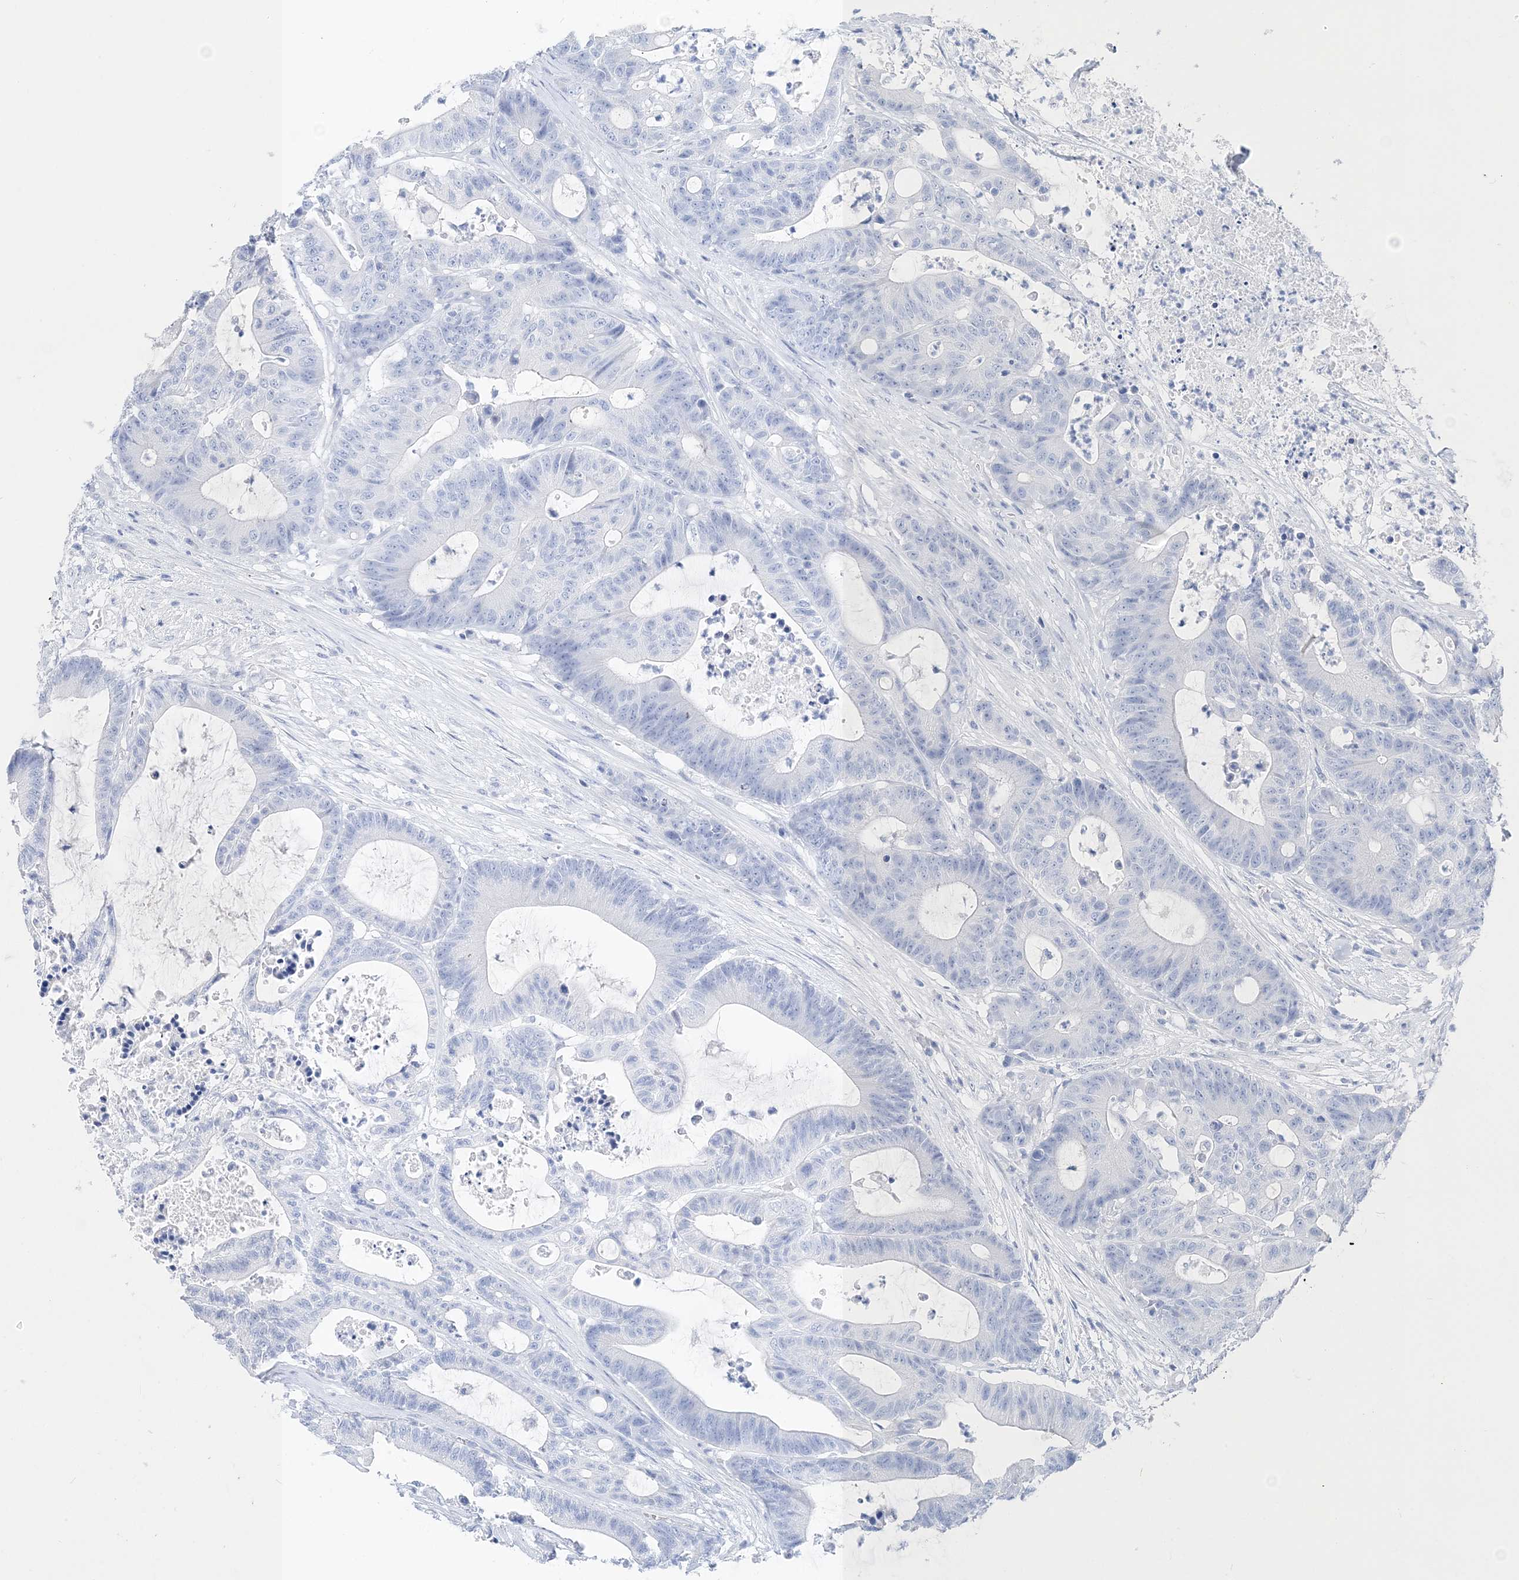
{"staining": {"intensity": "negative", "quantity": "none", "location": "none"}, "tissue": "colorectal cancer", "cell_type": "Tumor cells", "image_type": "cancer", "snomed": [{"axis": "morphology", "description": "Adenocarcinoma, NOS"}, {"axis": "topography", "description": "Colon"}], "caption": "There is no significant positivity in tumor cells of colorectal cancer (adenocarcinoma).", "gene": "TSPYL6", "patient": {"sex": "female", "age": 84}}